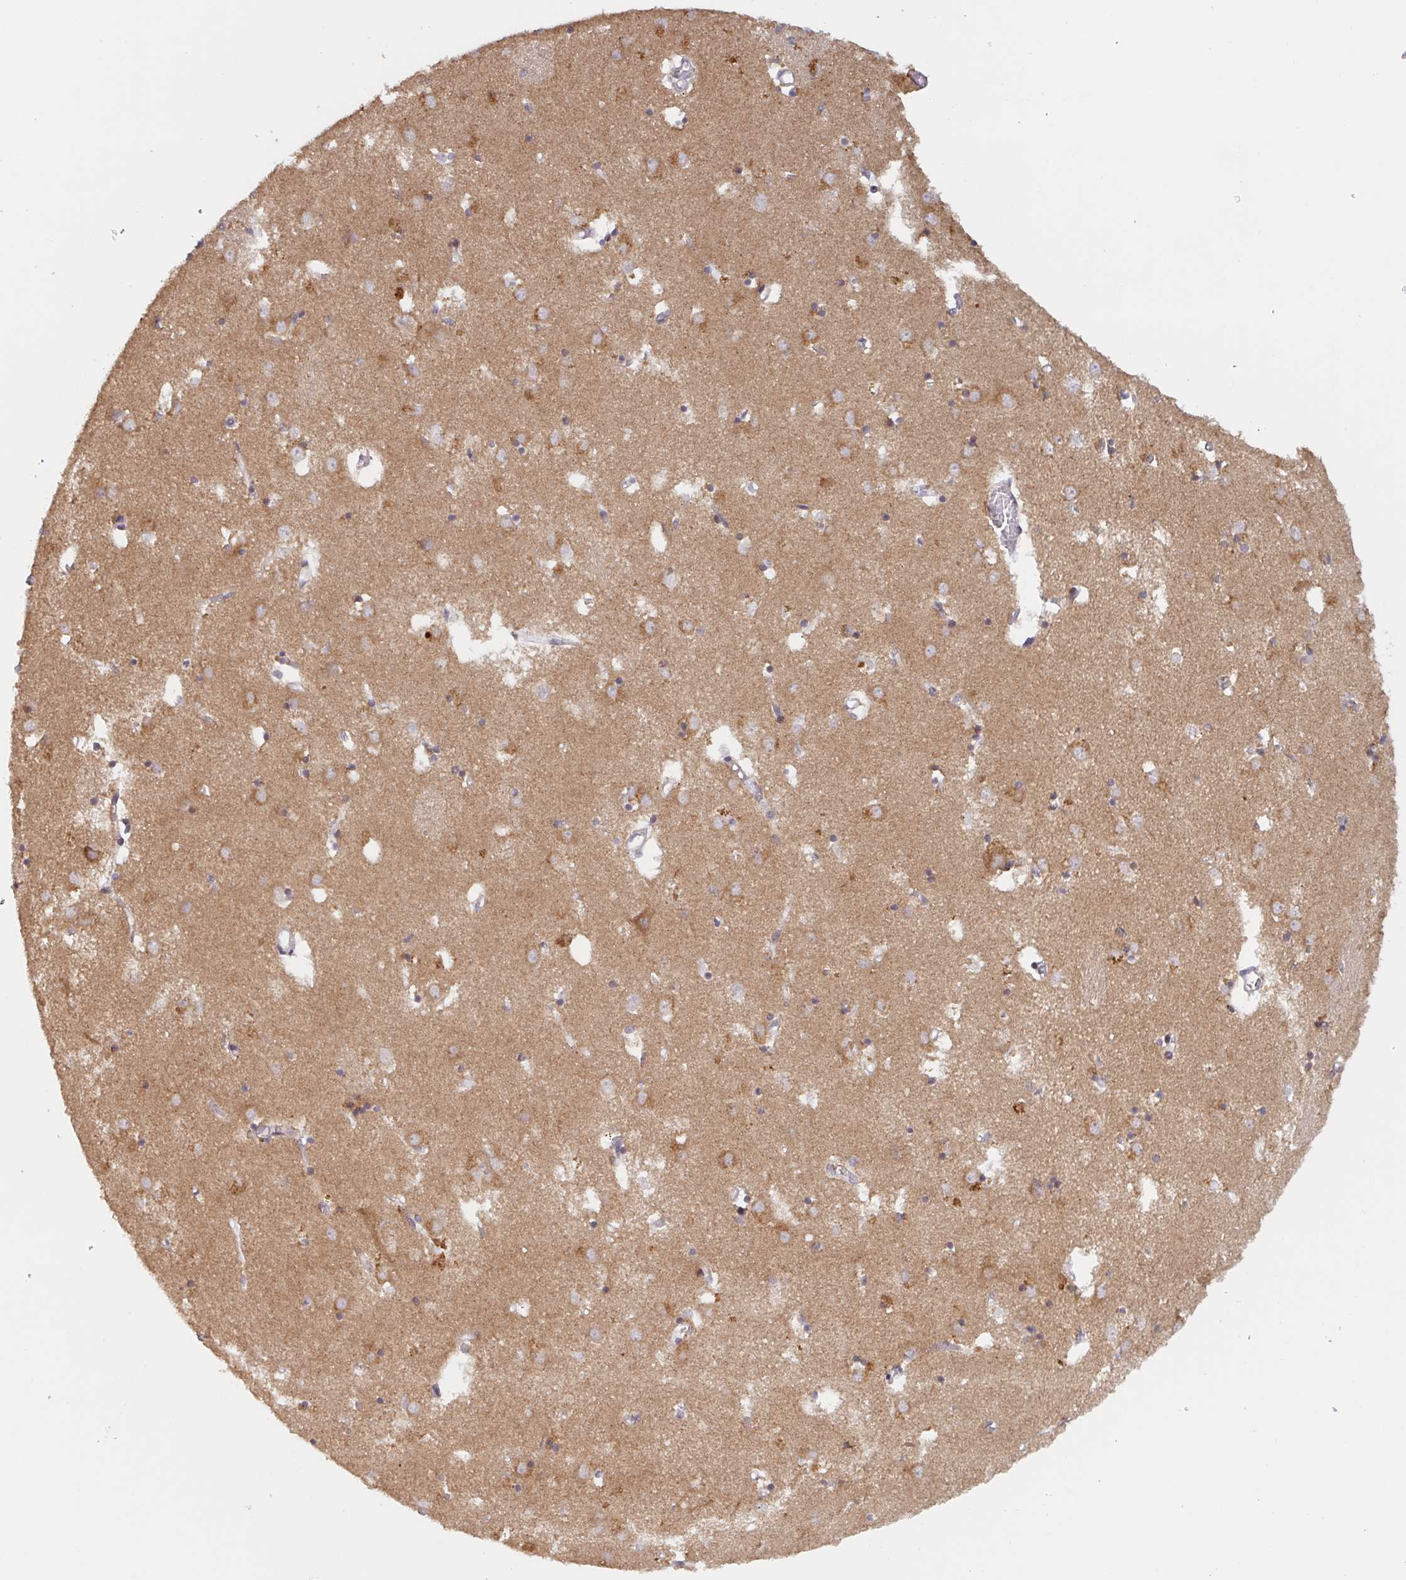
{"staining": {"intensity": "weak", "quantity": "25%-75%", "location": "cytoplasmic/membranous"}, "tissue": "caudate", "cell_type": "Glial cells", "image_type": "normal", "snomed": [{"axis": "morphology", "description": "Normal tissue, NOS"}, {"axis": "topography", "description": "Lateral ventricle wall"}], "caption": "Protein analysis of benign caudate shows weak cytoplasmic/membranous positivity in approximately 25%-75% of glial cells.", "gene": "DCST1", "patient": {"sex": "male", "age": 70}}